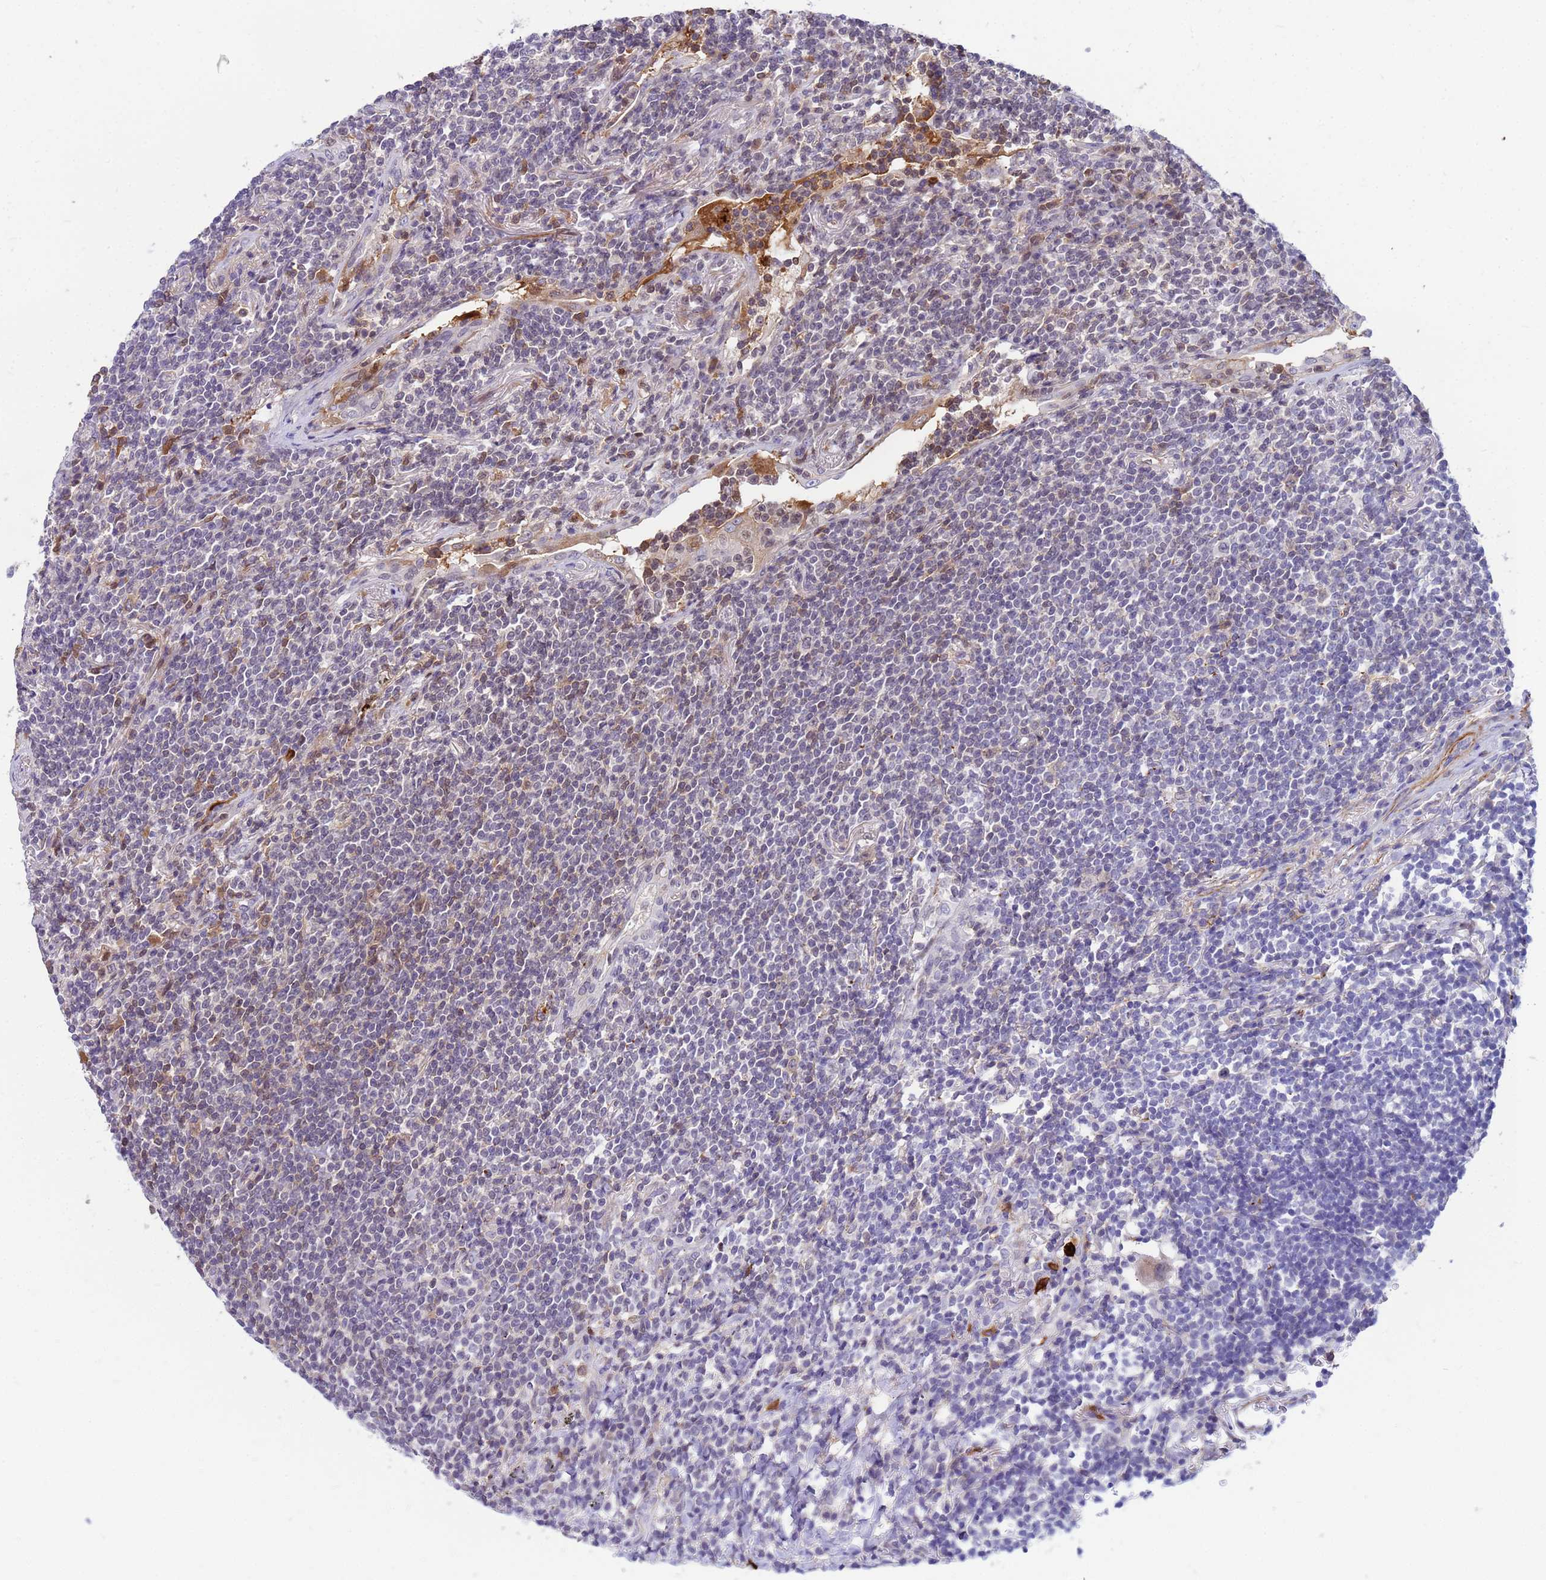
{"staining": {"intensity": "negative", "quantity": "none", "location": "none"}, "tissue": "lymphoma", "cell_type": "Tumor cells", "image_type": "cancer", "snomed": [{"axis": "morphology", "description": "Malignant lymphoma, non-Hodgkin's type, Low grade"}, {"axis": "topography", "description": "Lung"}], "caption": "This is a micrograph of immunohistochemistry staining of lymphoma, which shows no positivity in tumor cells.", "gene": "ORM1", "patient": {"sex": "female", "age": 71}}